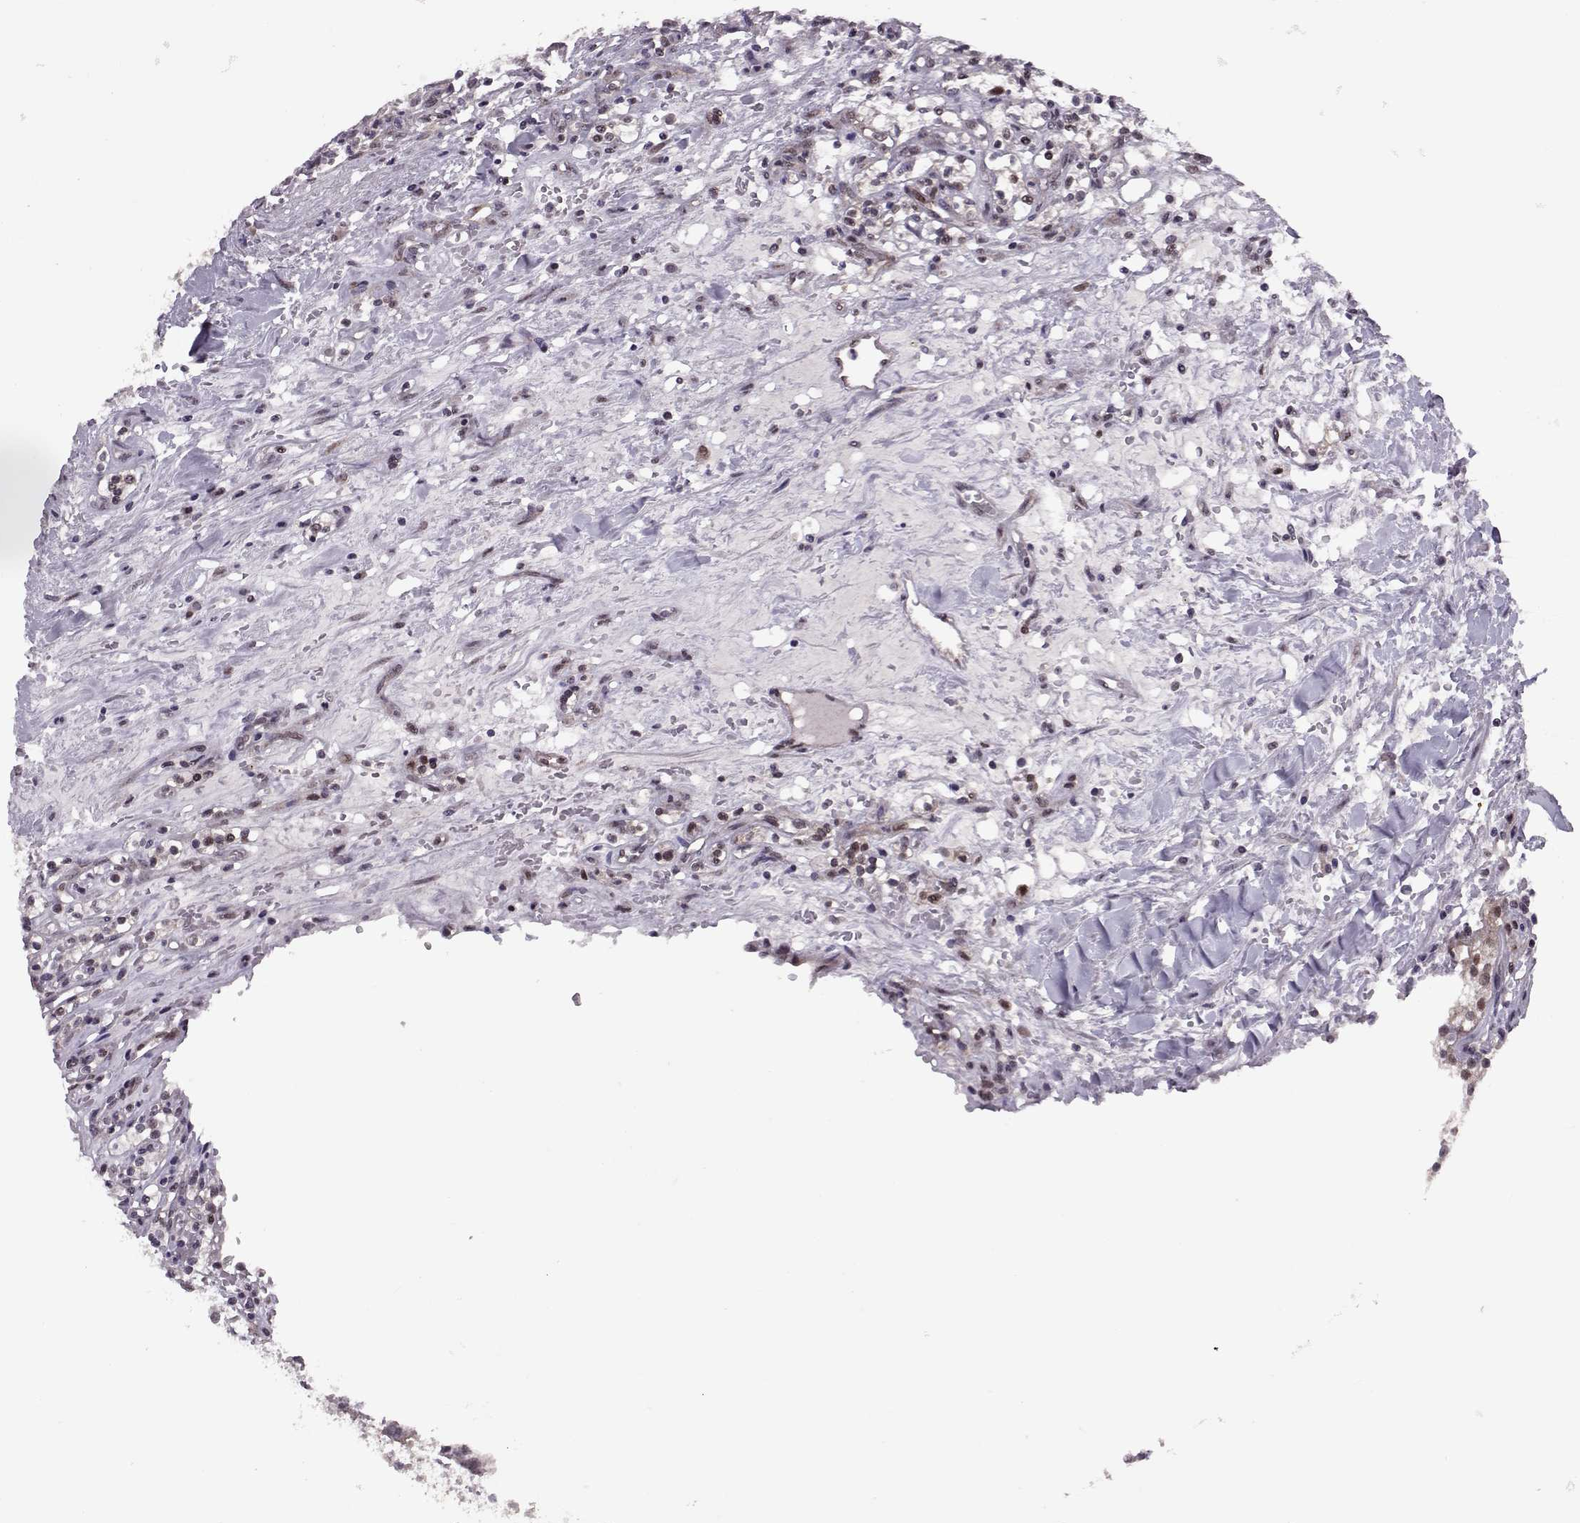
{"staining": {"intensity": "moderate", "quantity": "<25%", "location": "nuclear"}, "tissue": "renal cancer", "cell_type": "Tumor cells", "image_type": "cancer", "snomed": [{"axis": "morphology", "description": "Adenocarcinoma, NOS"}, {"axis": "topography", "description": "Kidney"}], "caption": "Immunohistochemical staining of renal cancer (adenocarcinoma) shows low levels of moderate nuclear protein expression in approximately <25% of tumor cells. (Stains: DAB (3,3'-diaminobenzidine) in brown, nuclei in blue, Microscopy: brightfield microscopy at high magnification).", "gene": "CDK4", "patient": {"sex": "male", "age": 36}}